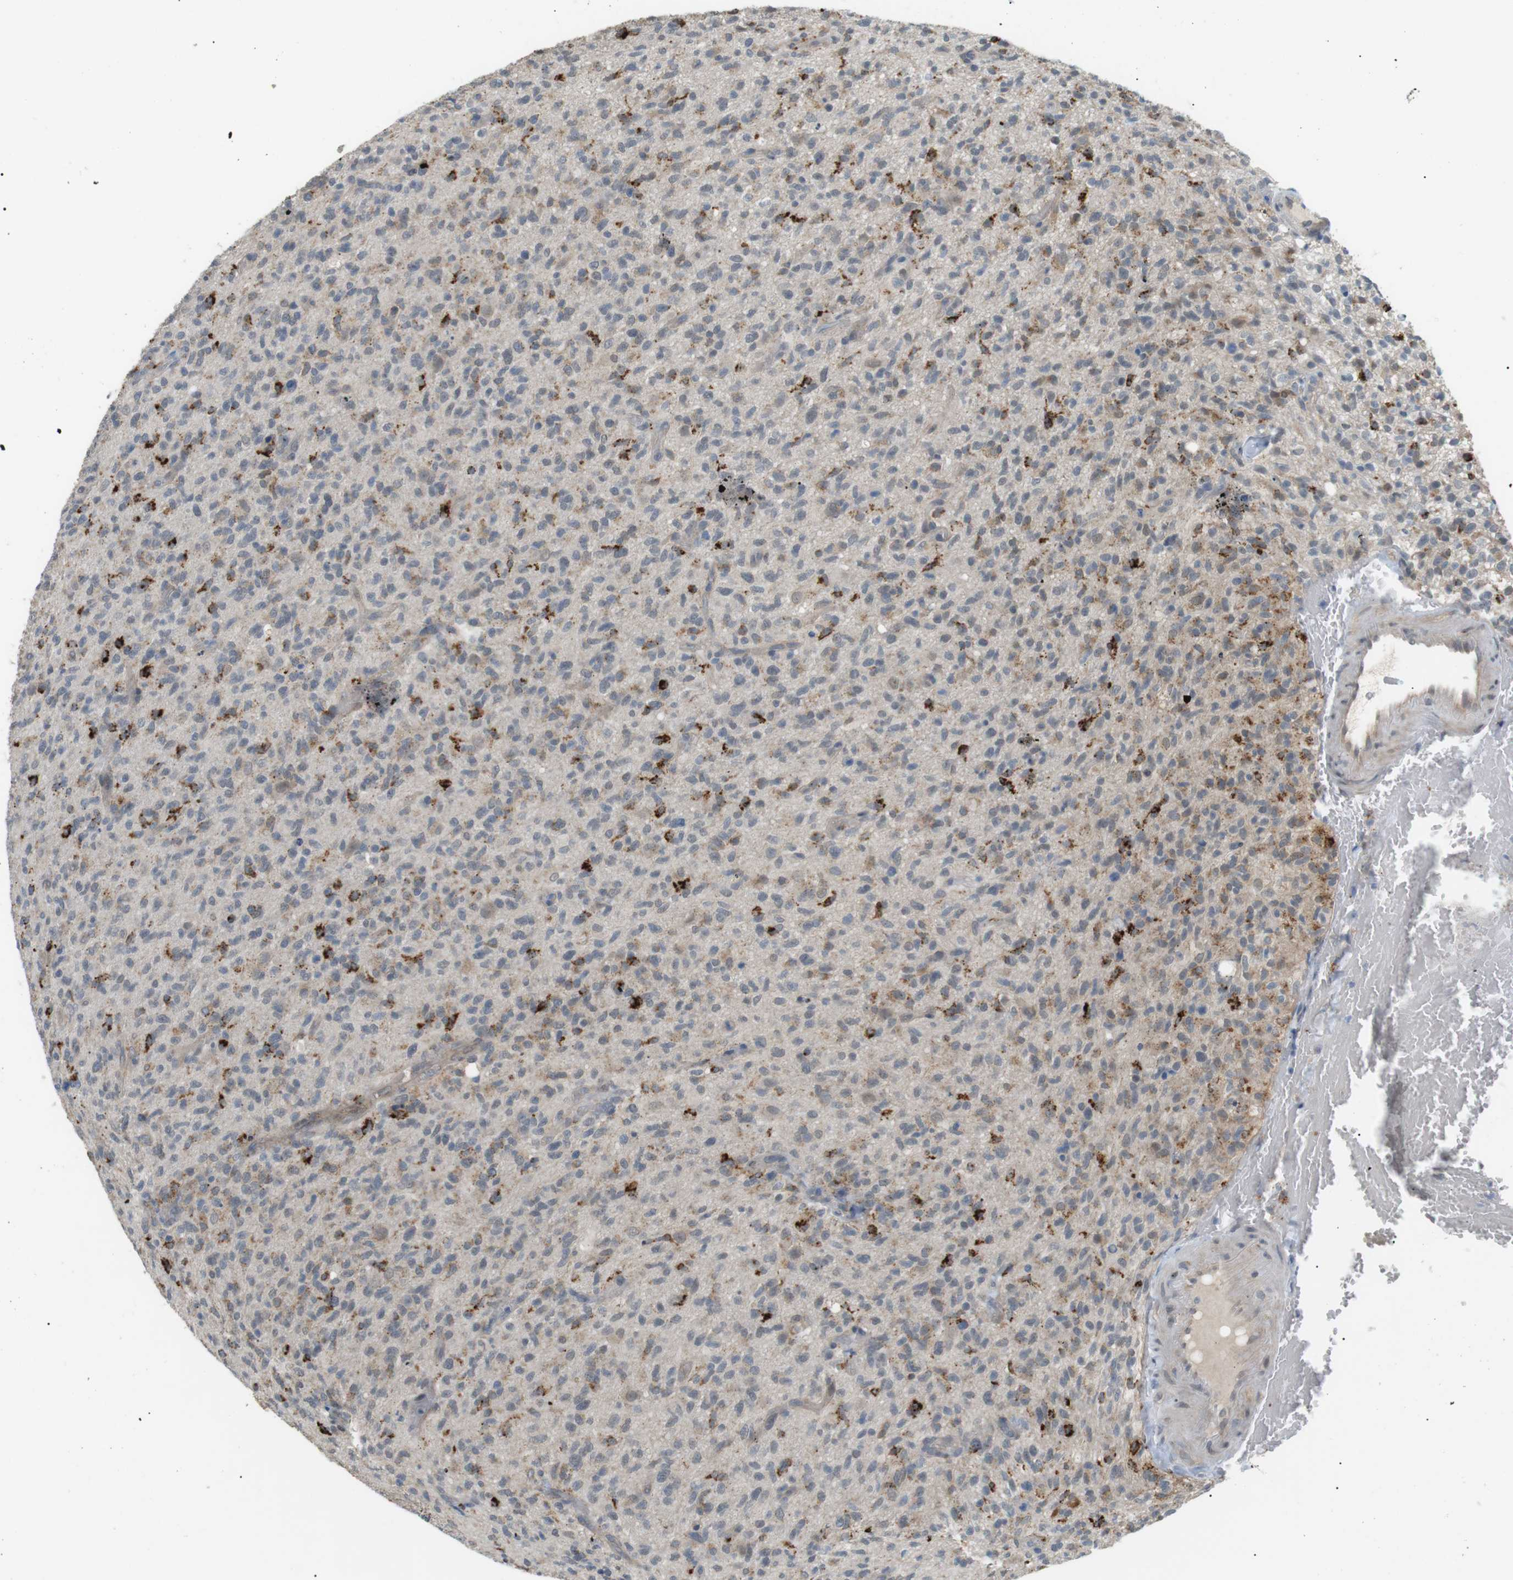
{"staining": {"intensity": "strong", "quantity": "25%-75%", "location": "cytoplasmic/membranous"}, "tissue": "glioma", "cell_type": "Tumor cells", "image_type": "cancer", "snomed": [{"axis": "morphology", "description": "Glioma, malignant, High grade"}, {"axis": "topography", "description": "Brain"}], "caption": "Glioma stained with a brown dye exhibits strong cytoplasmic/membranous positive staining in approximately 25%-75% of tumor cells.", "gene": "B4GALNT2", "patient": {"sex": "male", "age": 71}}